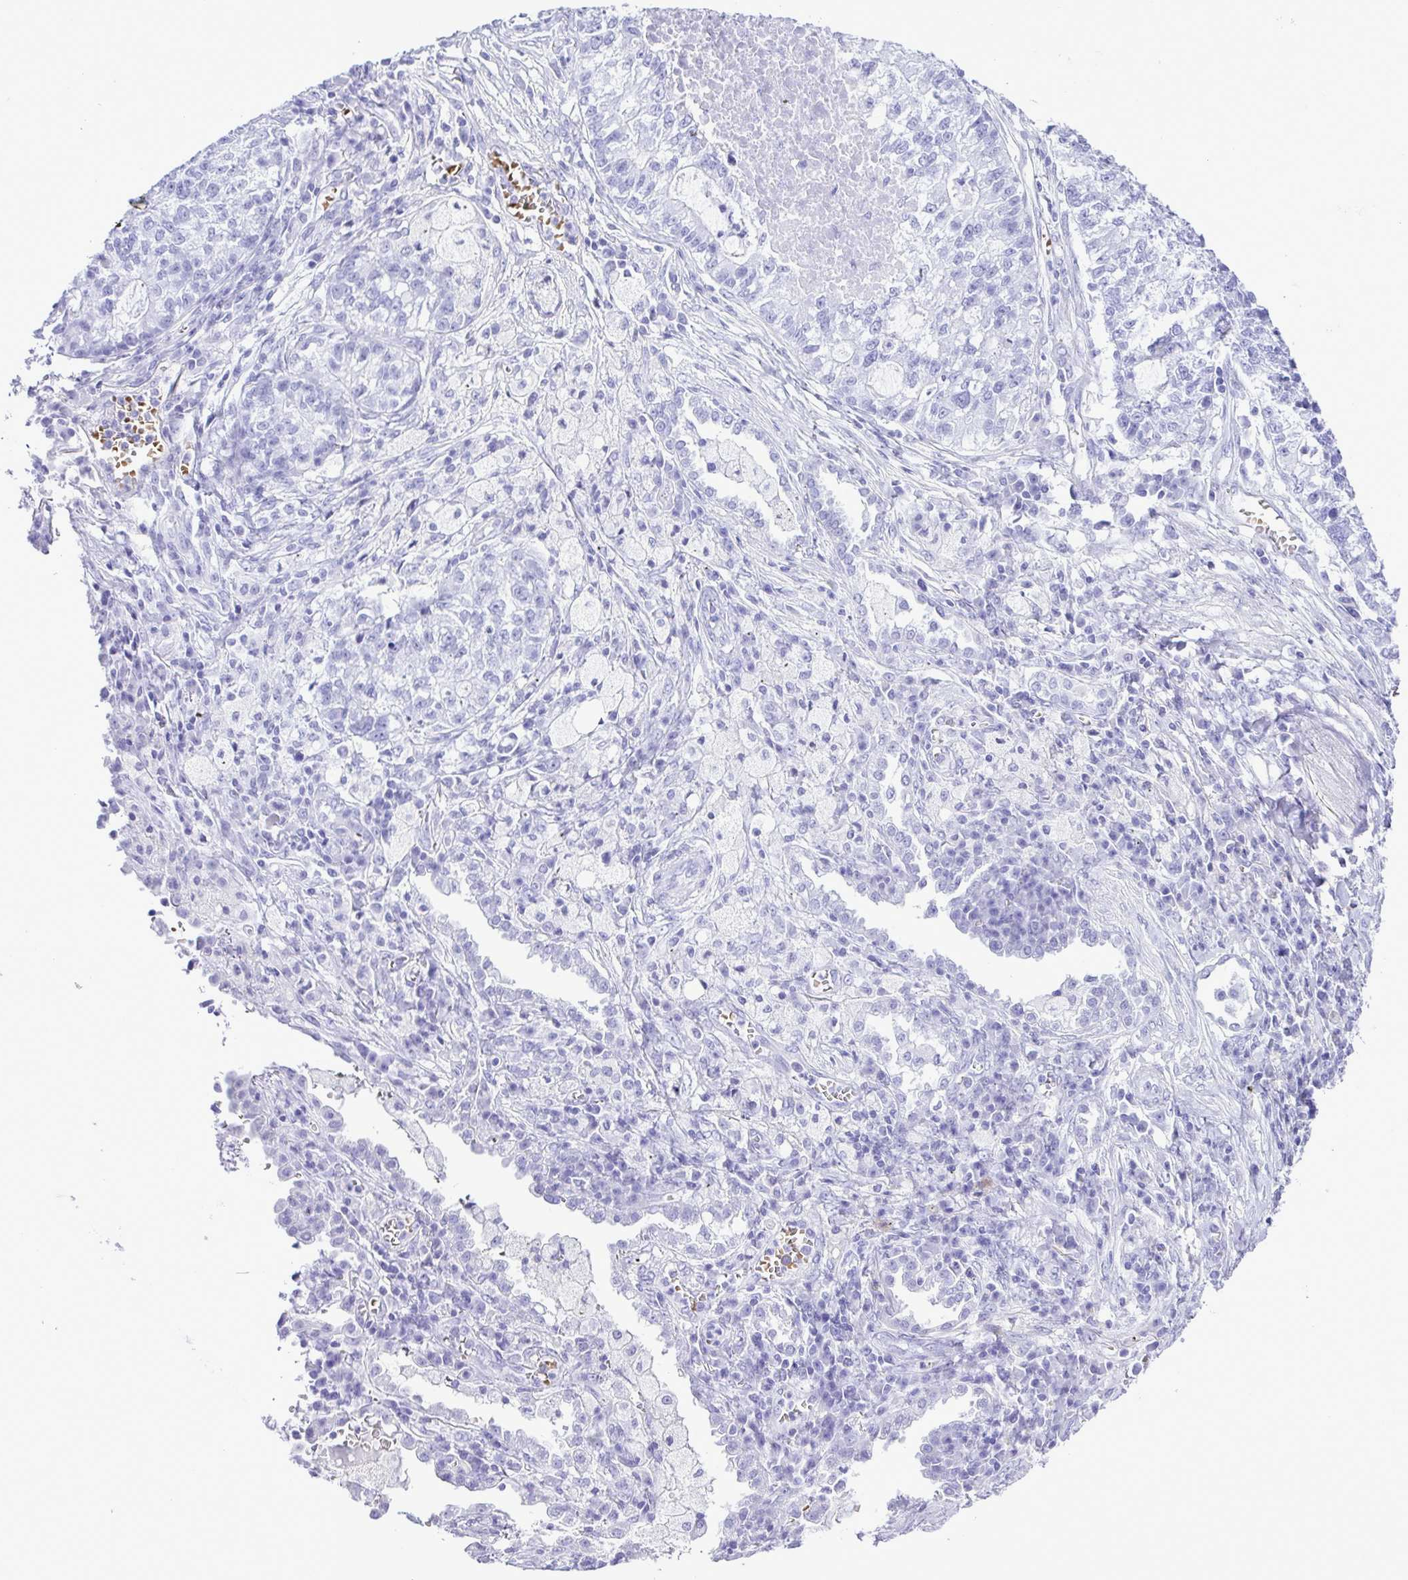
{"staining": {"intensity": "negative", "quantity": "none", "location": "none"}, "tissue": "lung cancer", "cell_type": "Tumor cells", "image_type": "cancer", "snomed": [{"axis": "morphology", "description": "Adenocarcinoma, NOS"}, {"axis": "topography", "description": "Lung"}], "caption": "Tumor cells are negative for brown protein staining in lung cancer (adenocarcinoma). The staining was performed using DAB (3,3'-diaminobenzidine) to visualize the protein expression in brown, while the nuclei were stained in blue with hematoxylin (Magnification: 20x).", "gene": "SYT1", "patient": {"sex": "male", "age": 57}}